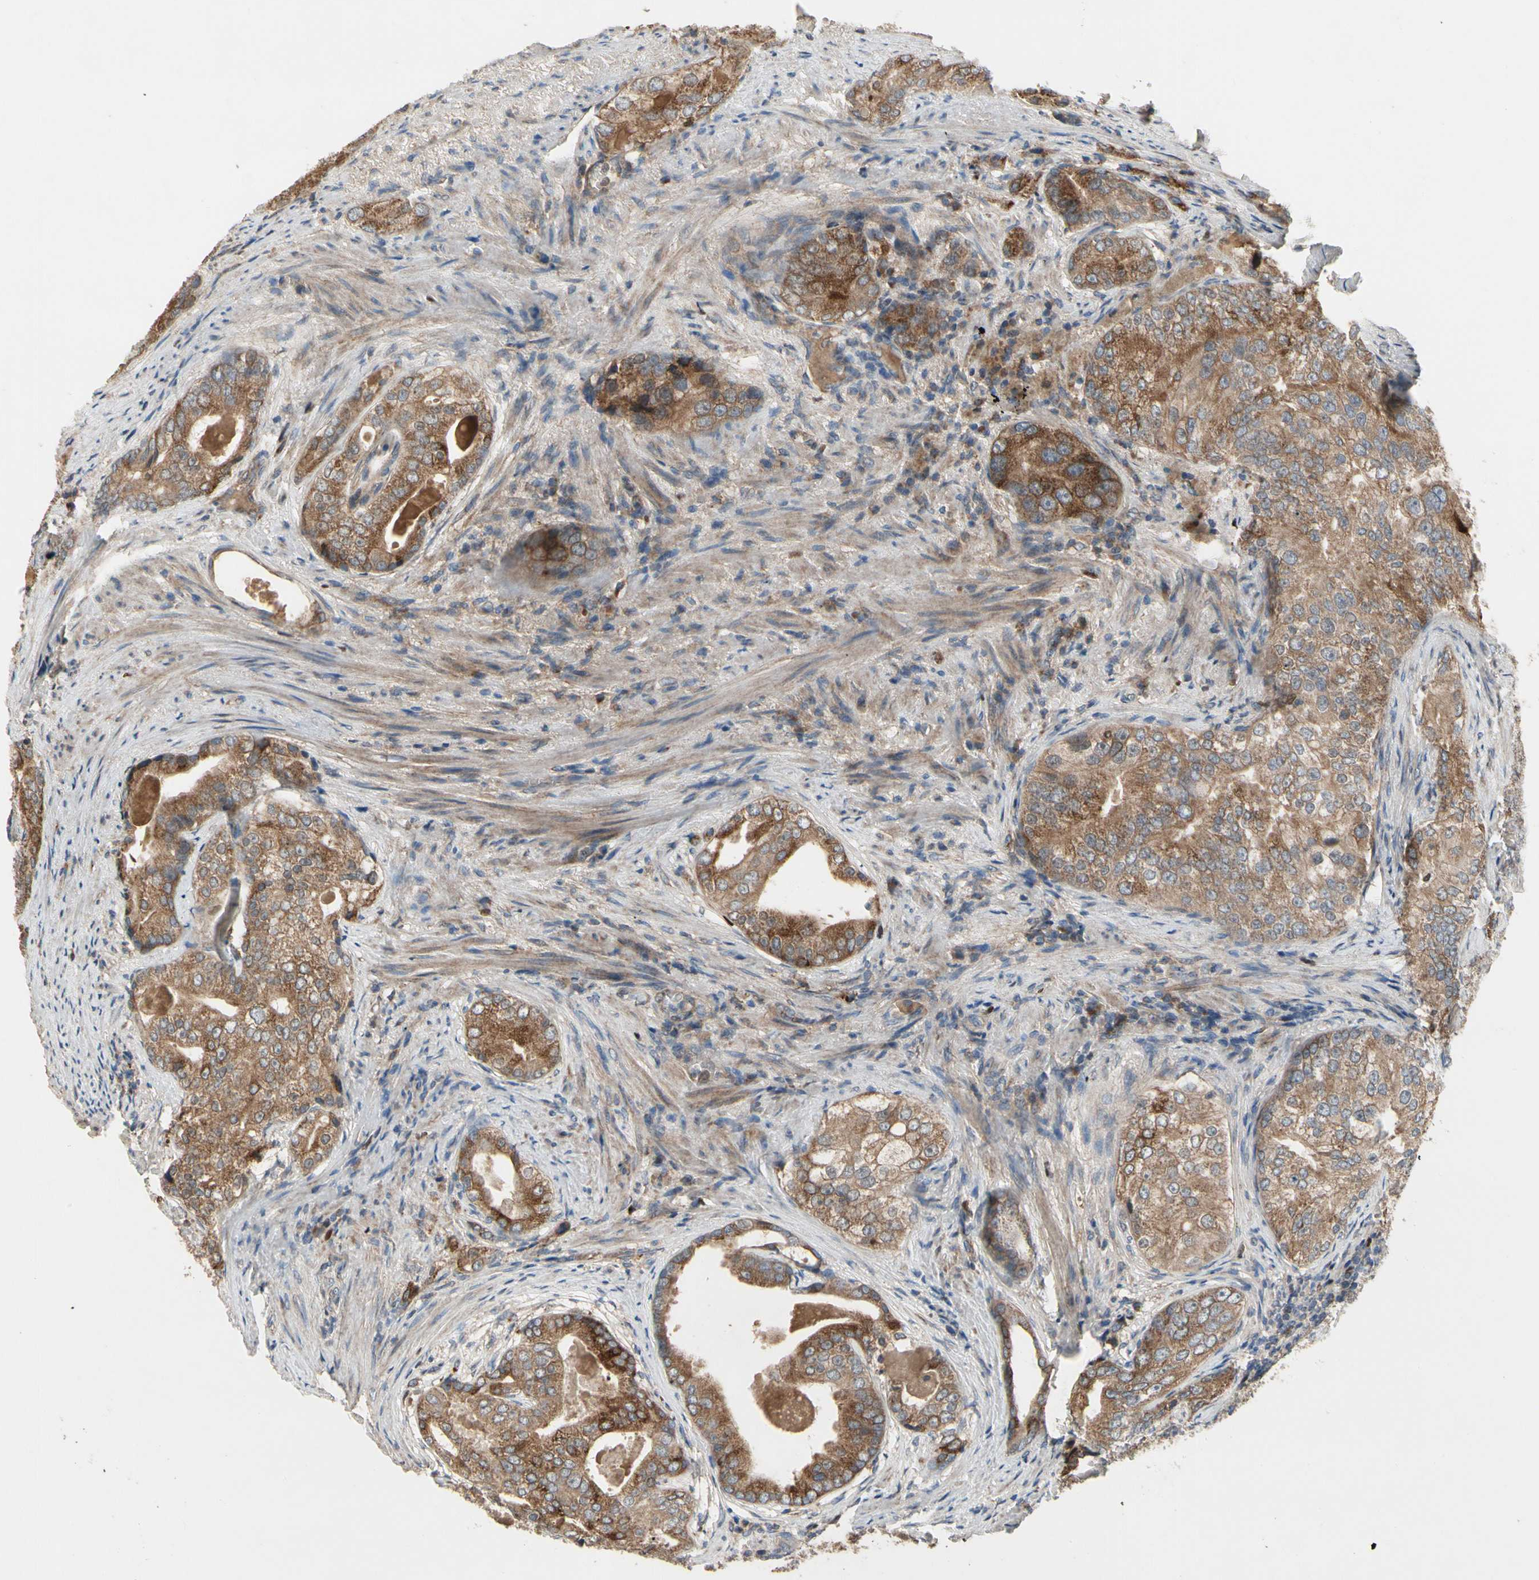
{"staining": {"intensity": "strong", "quantity": ">75%", "location": "cytoplasmic/membranous"}, "tissue": "prostate cancer", "cell_type": "Tumor cells", "image_type": "cancer", "snomed": [{"axis": "morphology", "description": "Adenocarcinoma, High grade"}, {"axis": "topography", "description": "Prostate"}], "caption": "Immunohistochemistry (IHC) of high-grade adenocarcinoma (prostate) exhibits high levels of strong cytoplasmic/membranous expression in about >75% of tumor cells.", "gene": "CGREF1", "patient": {"sex": "male", "age": 66}}